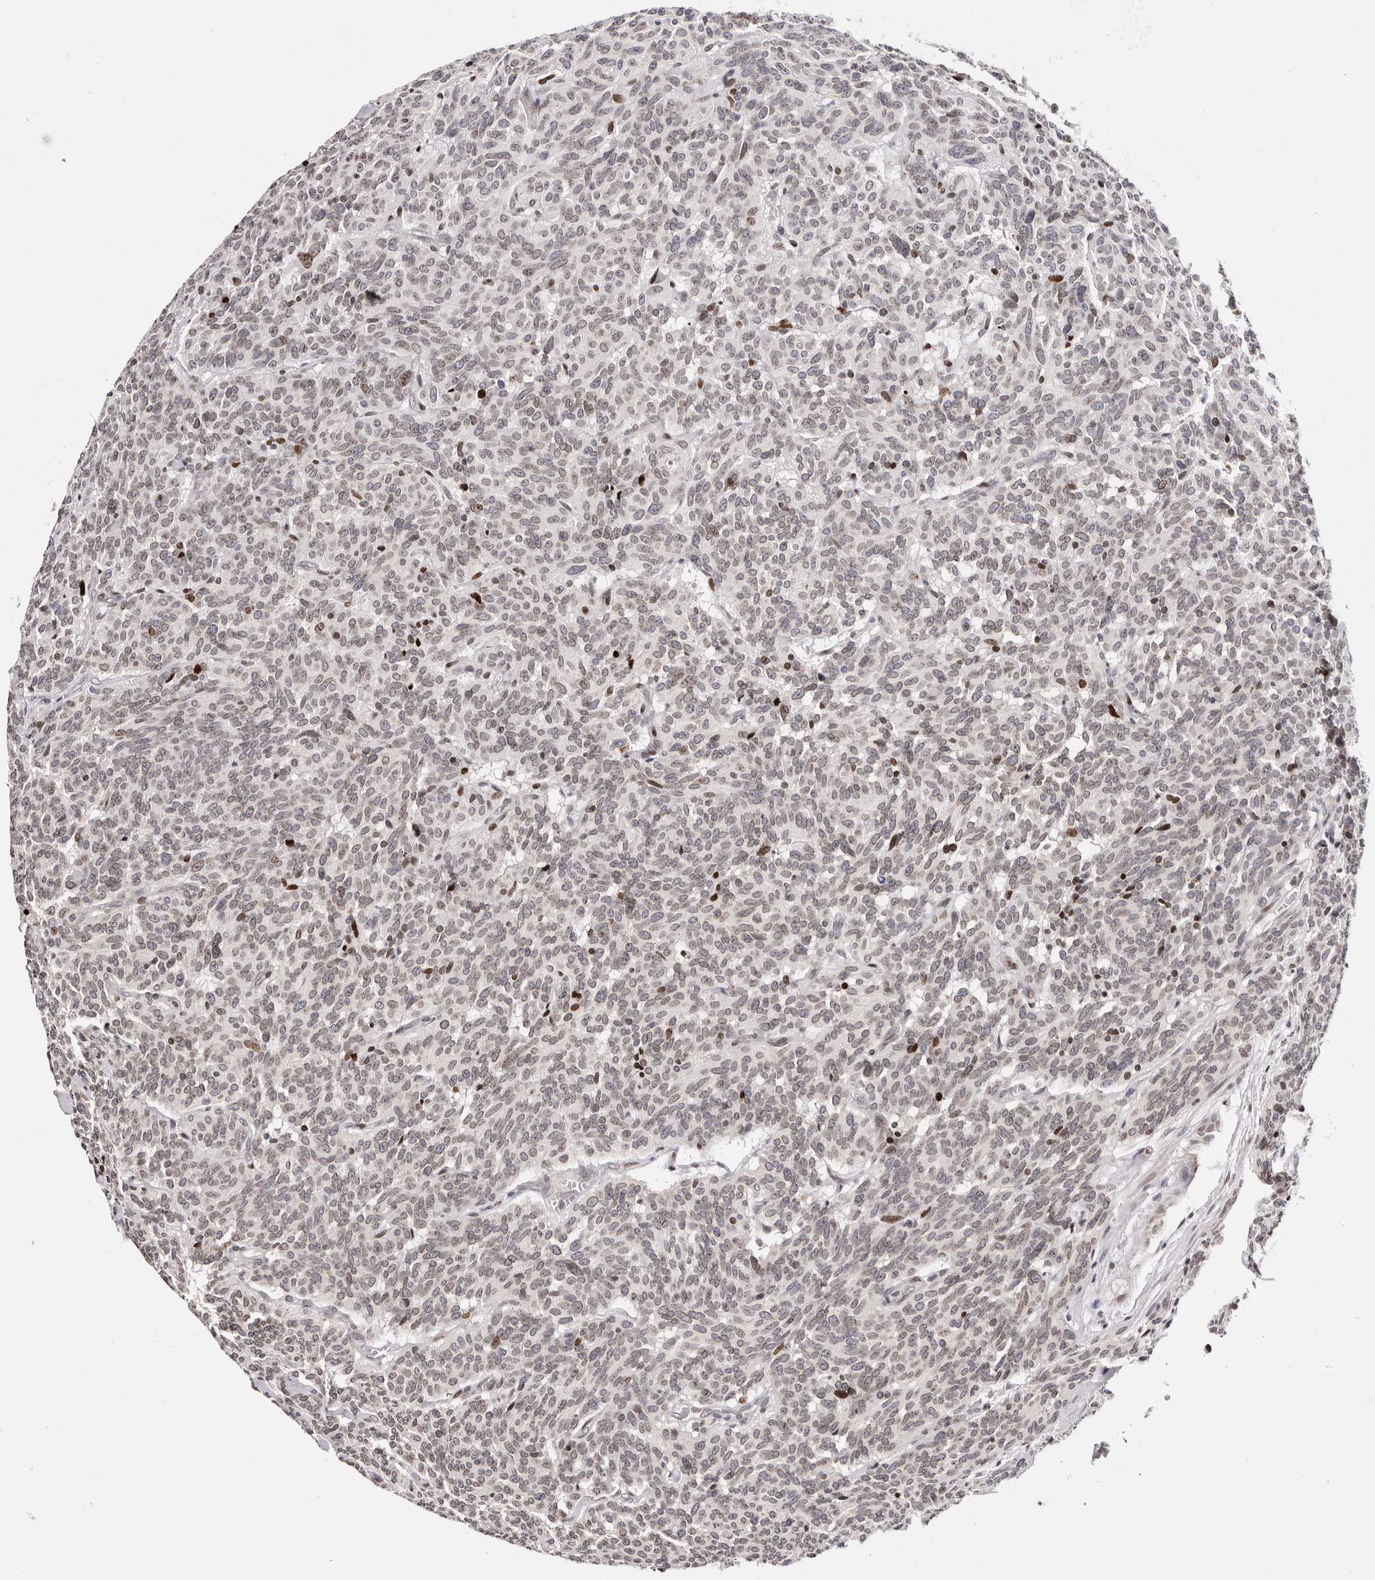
{"staining": {"intensity": "weak", "quantity": ">75%", "location": "nuclear"}, "tissue": "carcinoid", "cell_type": "Tumor cells", "image_type": "cancer", "snomed": [{"axis": "morphology", "description": "Carcinoid, malignant, NOS"}, {"axis": "topography", "description": "Lung"}], "caption": "Immunohistochemical staining of human carcinoid (malignant) demonstrates weak nuclear protein expression in approximately >75% of tumor cells.", "gene": "NUP153", "patient": {"sex": "female", "age": 46}}